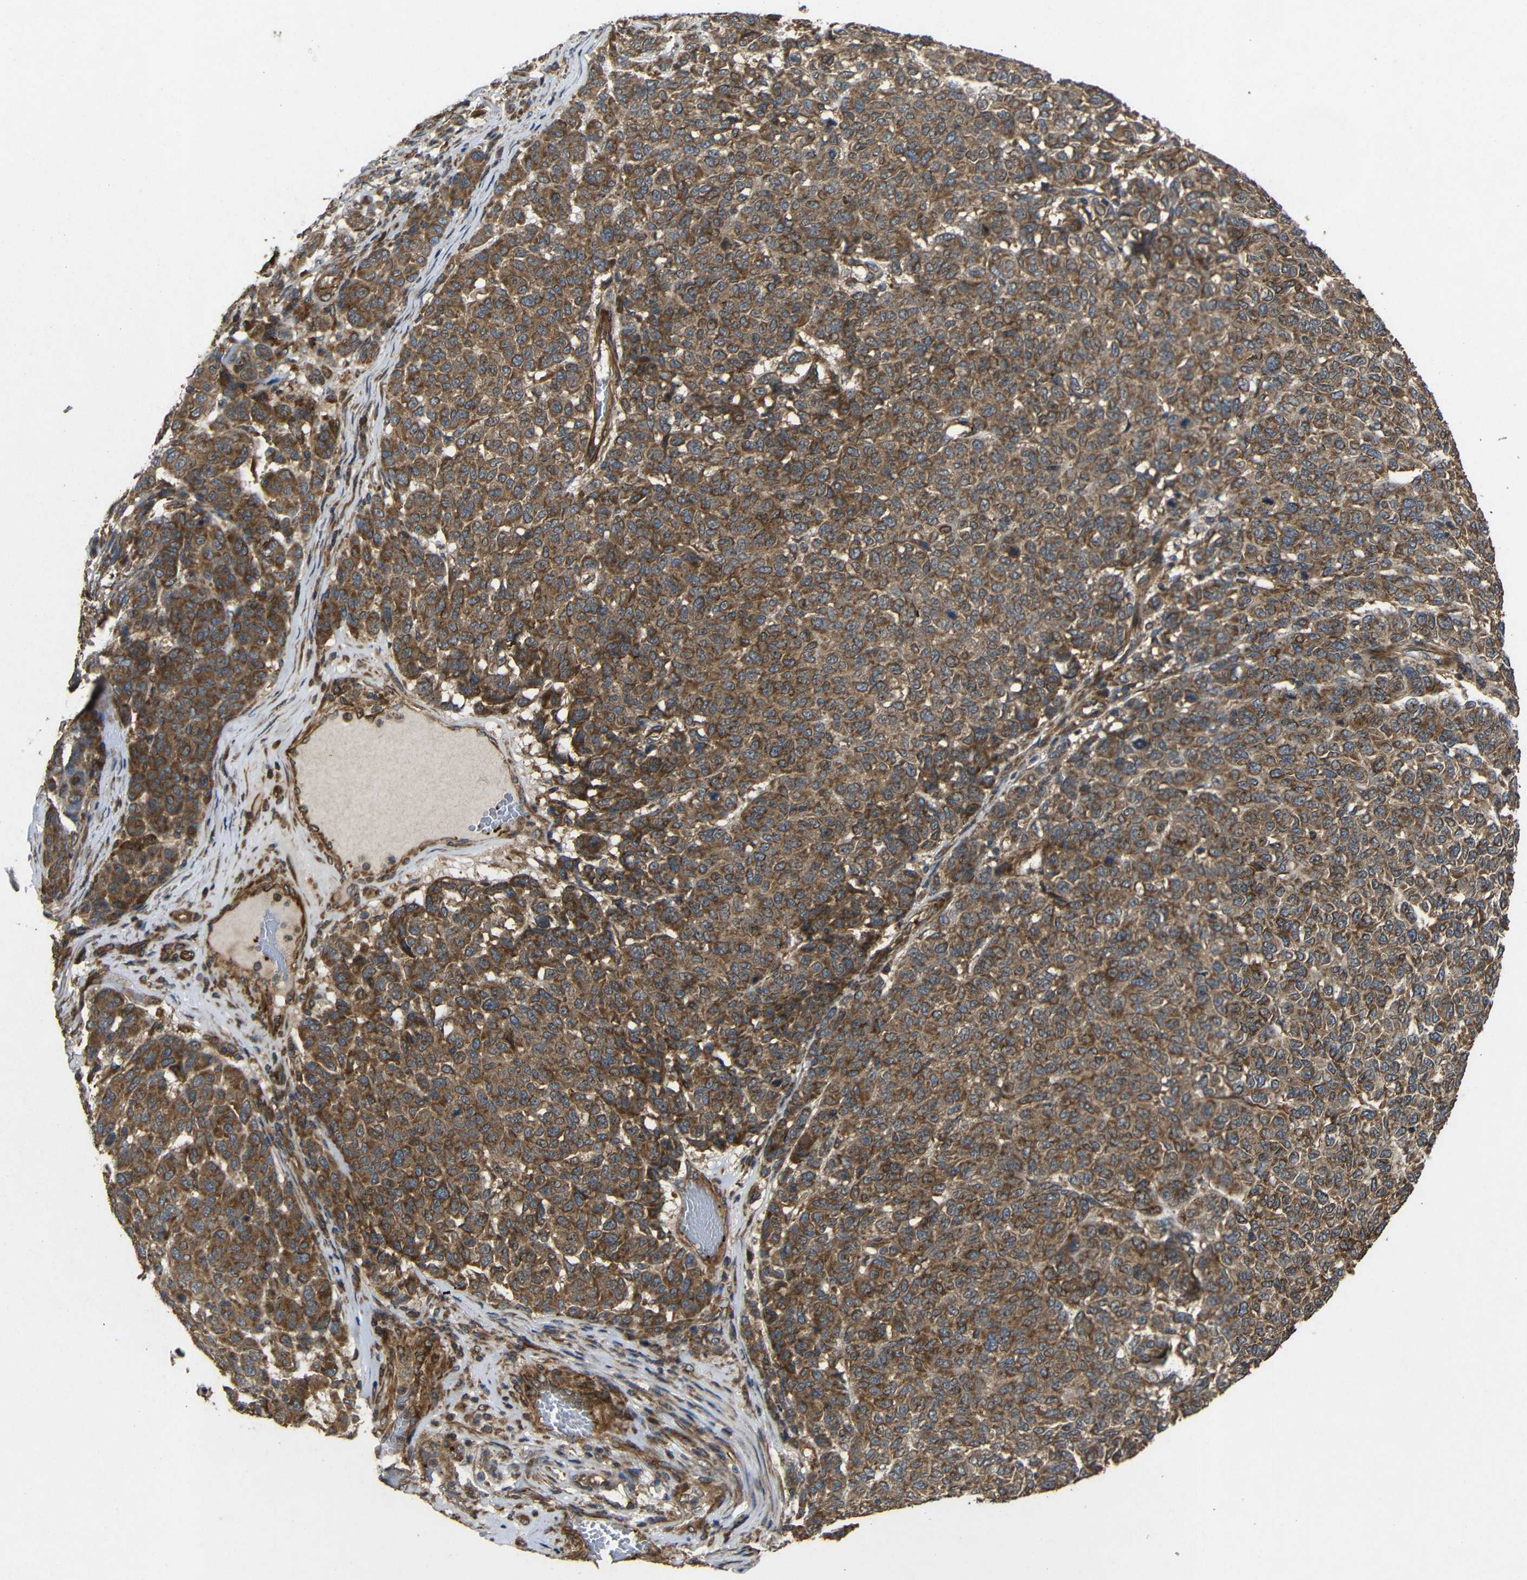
{"staining": {"intensity": "strong", "quantity": ">75%", "location": "cytoplasmic/membranous"}, "tissue": "melanoma", "cell_type": "Tumor cells", "image_type": "cancer", "snomed": [{"axis": "morphology", "description": "Malignant melanoma, NOS"}, {"axis": "topography", "description": "Skin"}], "caption": "Immunohistochemistry photomicrograph of human melanoma stained for a protein (brown), which demonstrates high levels of strong cytoplasmic/membranous positivity in about >75% of tumor cells.", "gene": "EIF2S1", "patient": {"sex": "male", "age": 59}}